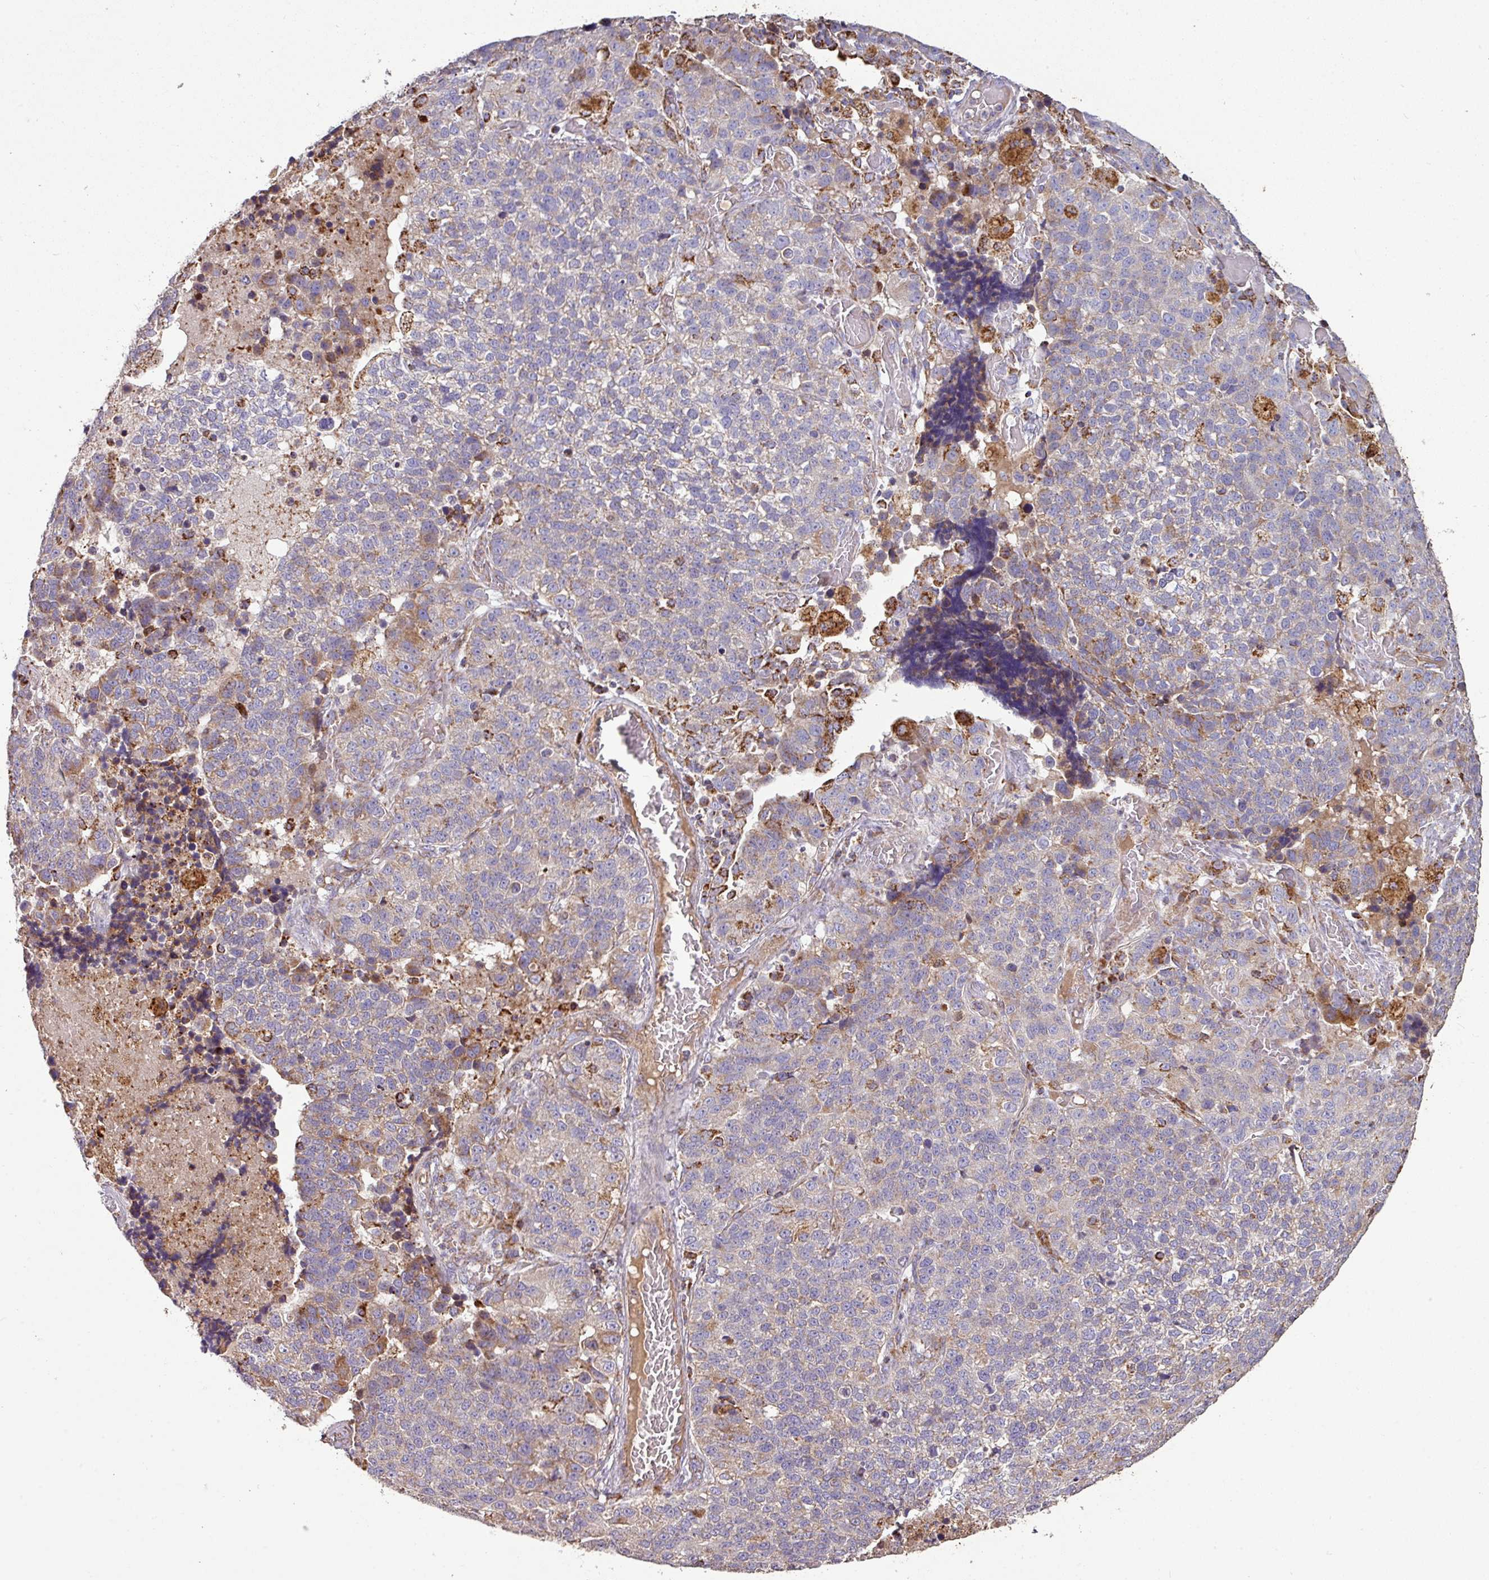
{"staining": {"intensity": "weak", "quantity": "<25%", "location": "cytoplasmic/membranous"}, "tissue": "lung cancer", "cell_type": "Tumor cells", "image_type": "cancer", "snomed": [{"axis": "morphology", "description": "Adenocarcinoma, NOS"}, {"axis": "topography", "description": "Lung"}], "caption": "Lung cancer was stained to show a protein in brown. There is no significant expression in tumor cells.", "gene": "SQOR", "patient": {"sex": "male", "age": 49}}